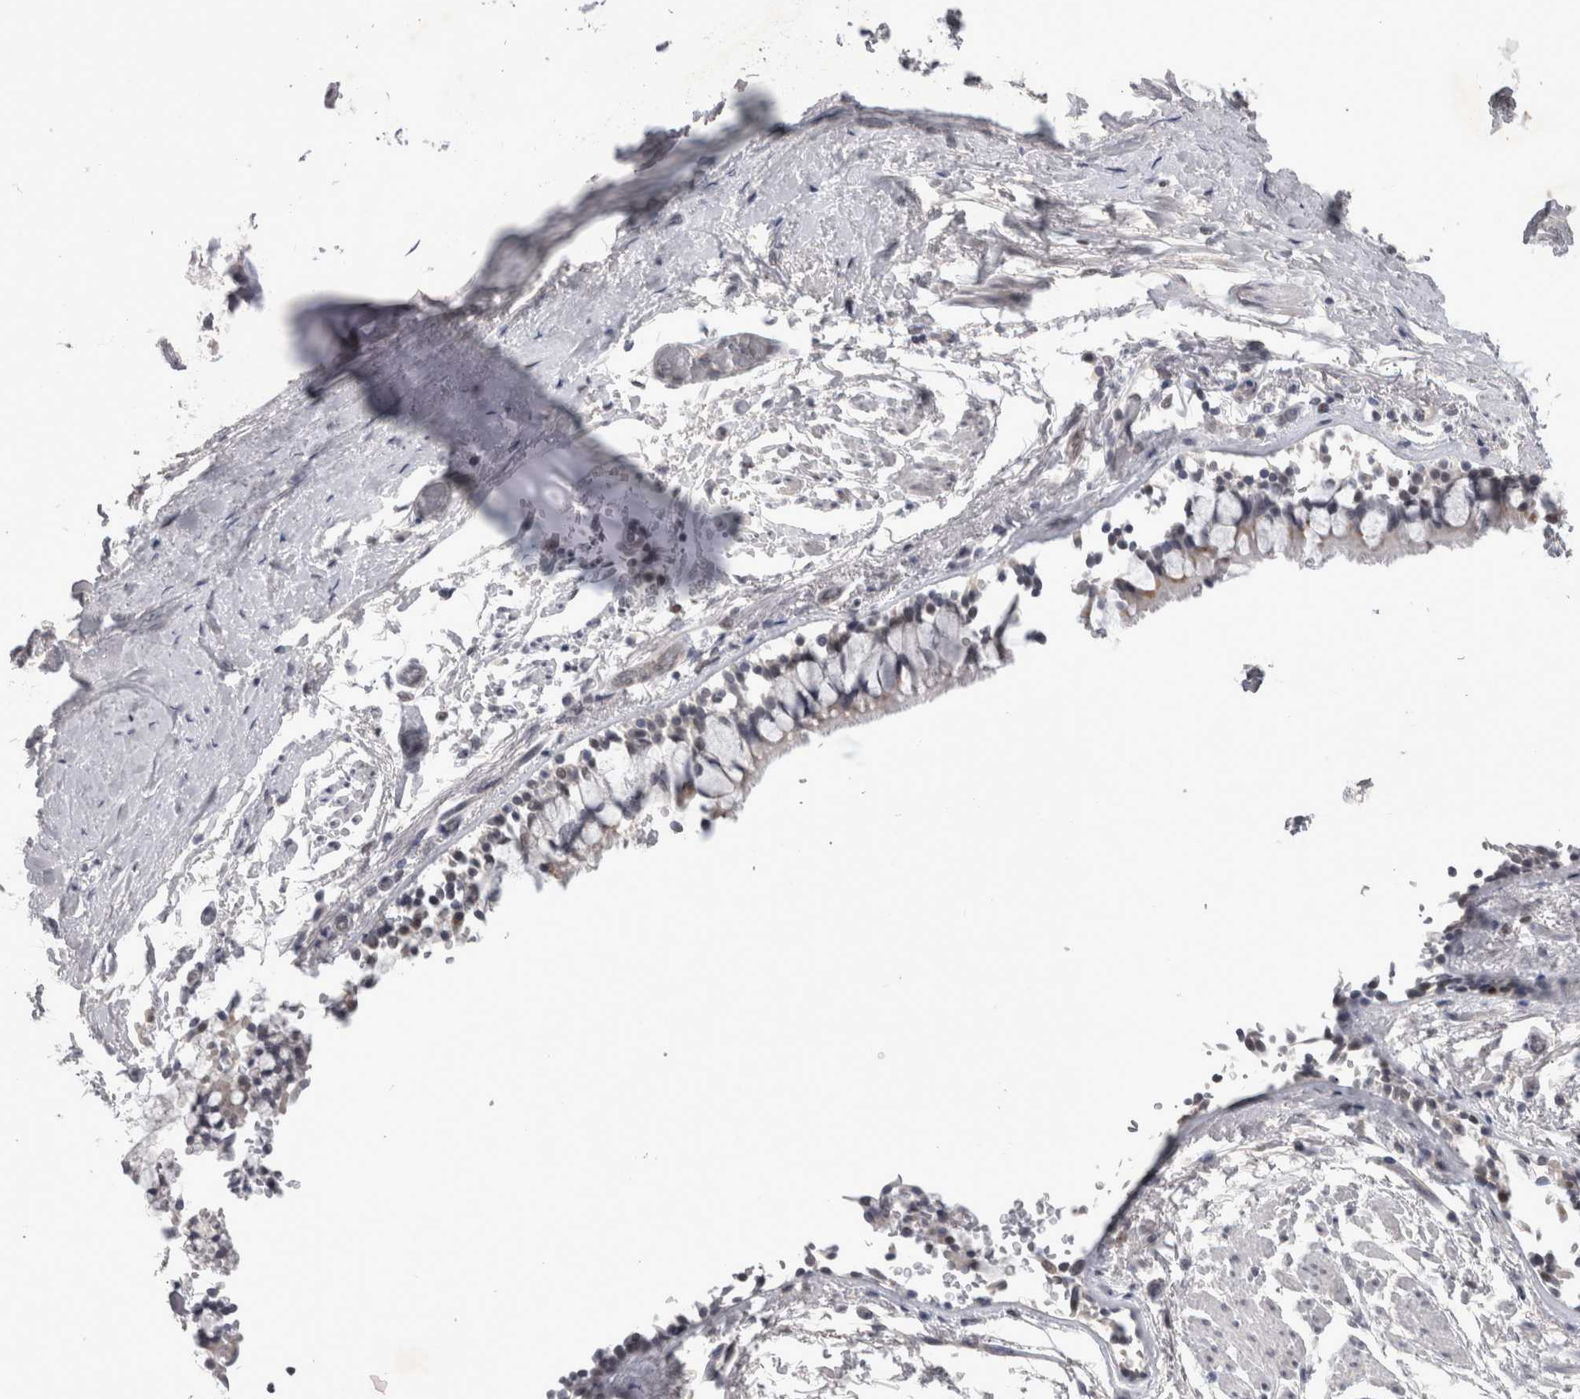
{"staining": {"intensity": "negative", "quantity": "none", "location": "none"}, "tissue": "soft tissue", "cell_type": "Fibroblasts", "image_type": "normal", "snomed": [{"axis": "morphology", "description": "Normal tissue, NOS"}, {"axis": "topography", "description": "Cartilage tissue"}, {"axis": "topography", "description": "Lung"}], "caption": "There is no significant expression in fibroblasts of soft tissue. The staining is performed using DAB brown chromogen with nuclei counter-stained in using hematoxylin.", "gene": "KIF18B", "patient": {"sex": "female", "age": 77}}